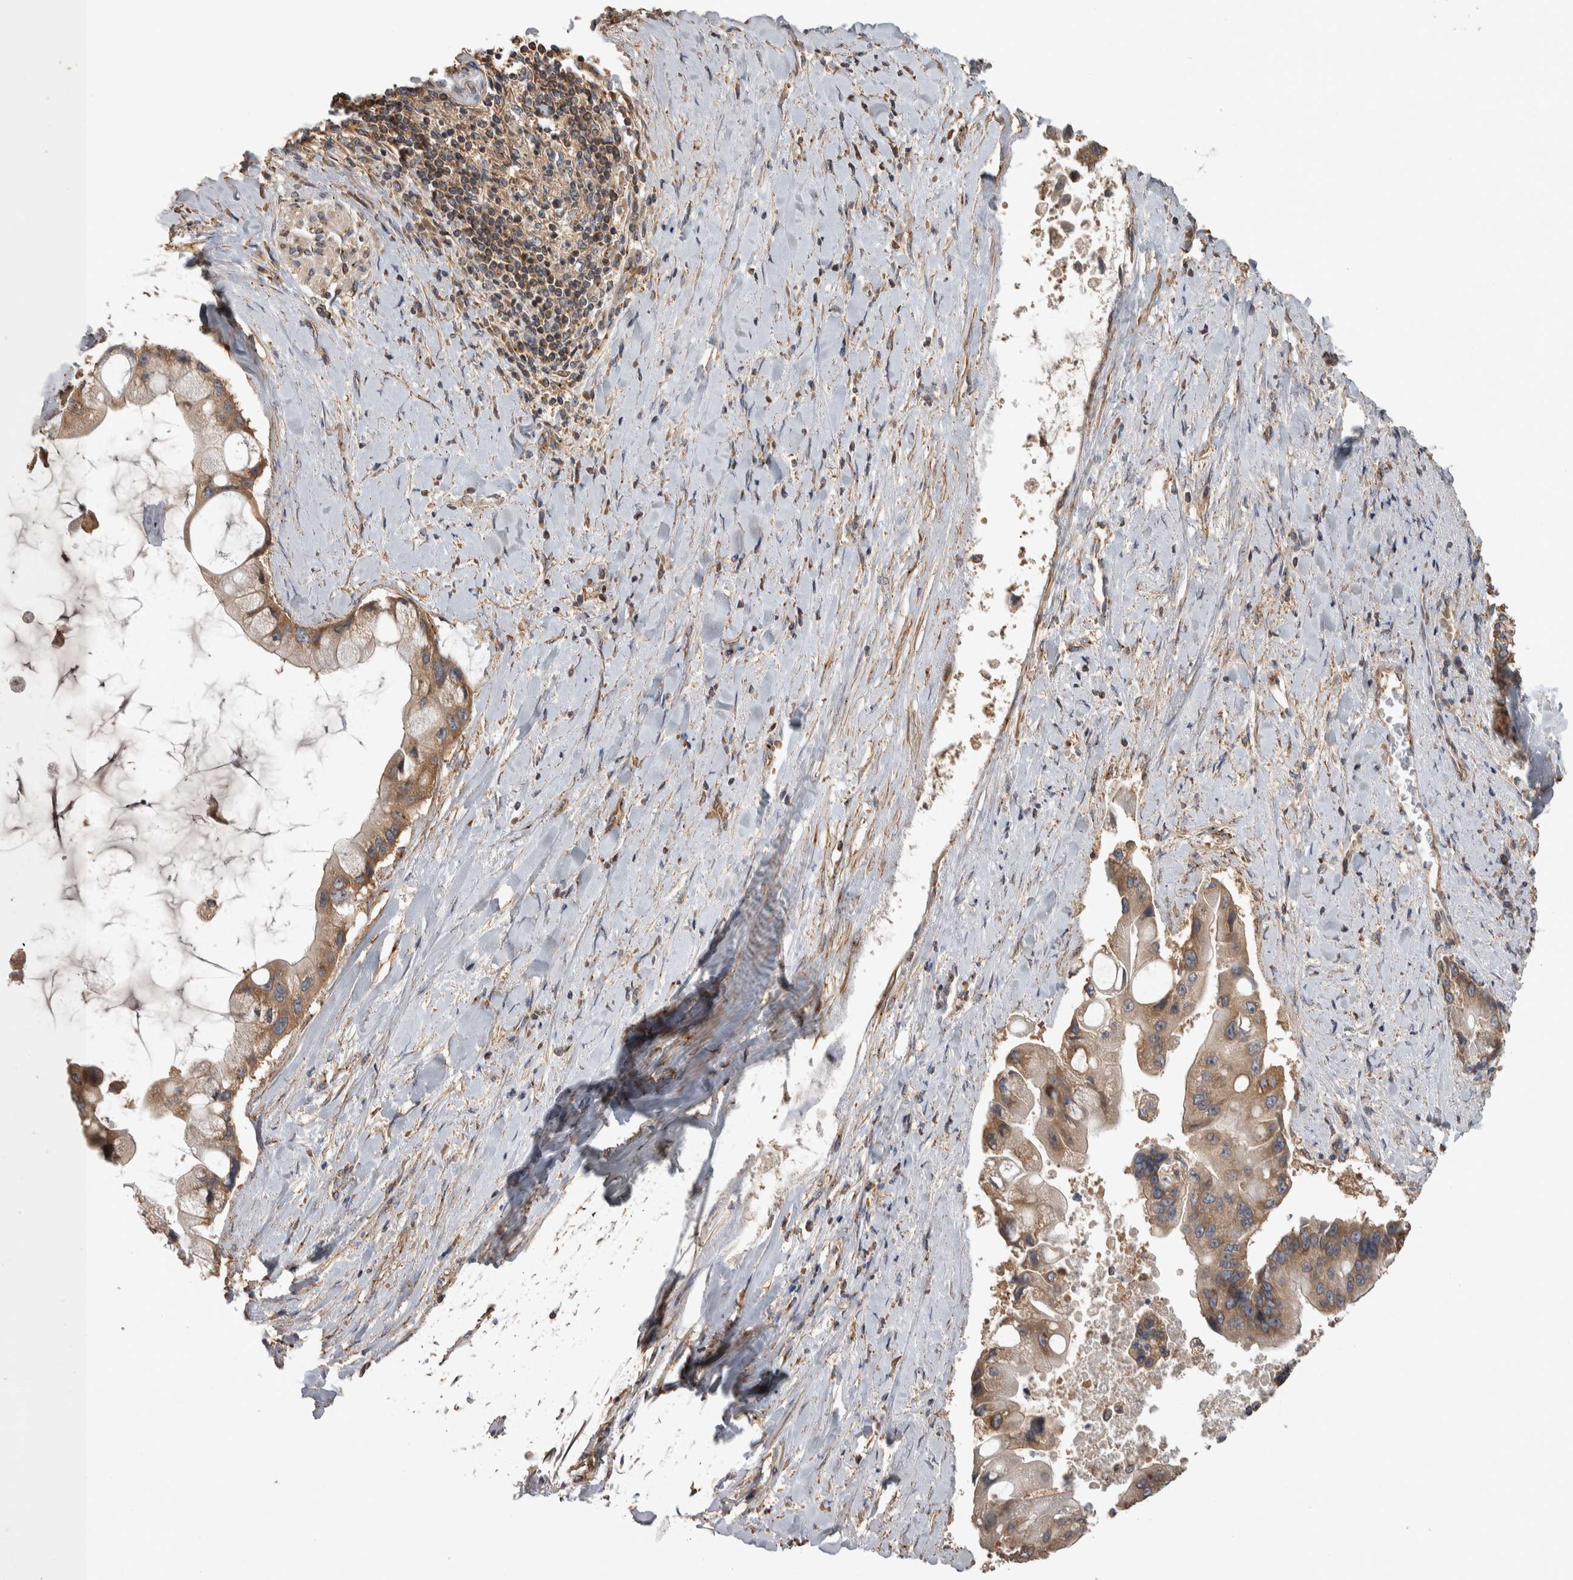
{"staining": {"intensity": "moderate", "quantity": ">75%", "location": "cytoplasmic/membranous"}, "tissue": "liver cancer", "cell_type": "Tumor cells", "image_type": "cancer", "snomed": [{"axis": "morphology", "description": "Cholangiocarcinoma"}, {"axis": "topography", "description": "Liver"}], "caption": "DAB immunohistochemical staining of cholangiocarcinoma (liver) displays moderate cytoplasmic/membranous protein staining in about >75% of tumor cells.", "gene": "IFRD1", "patient": {"sex": "male", "age": 50}}